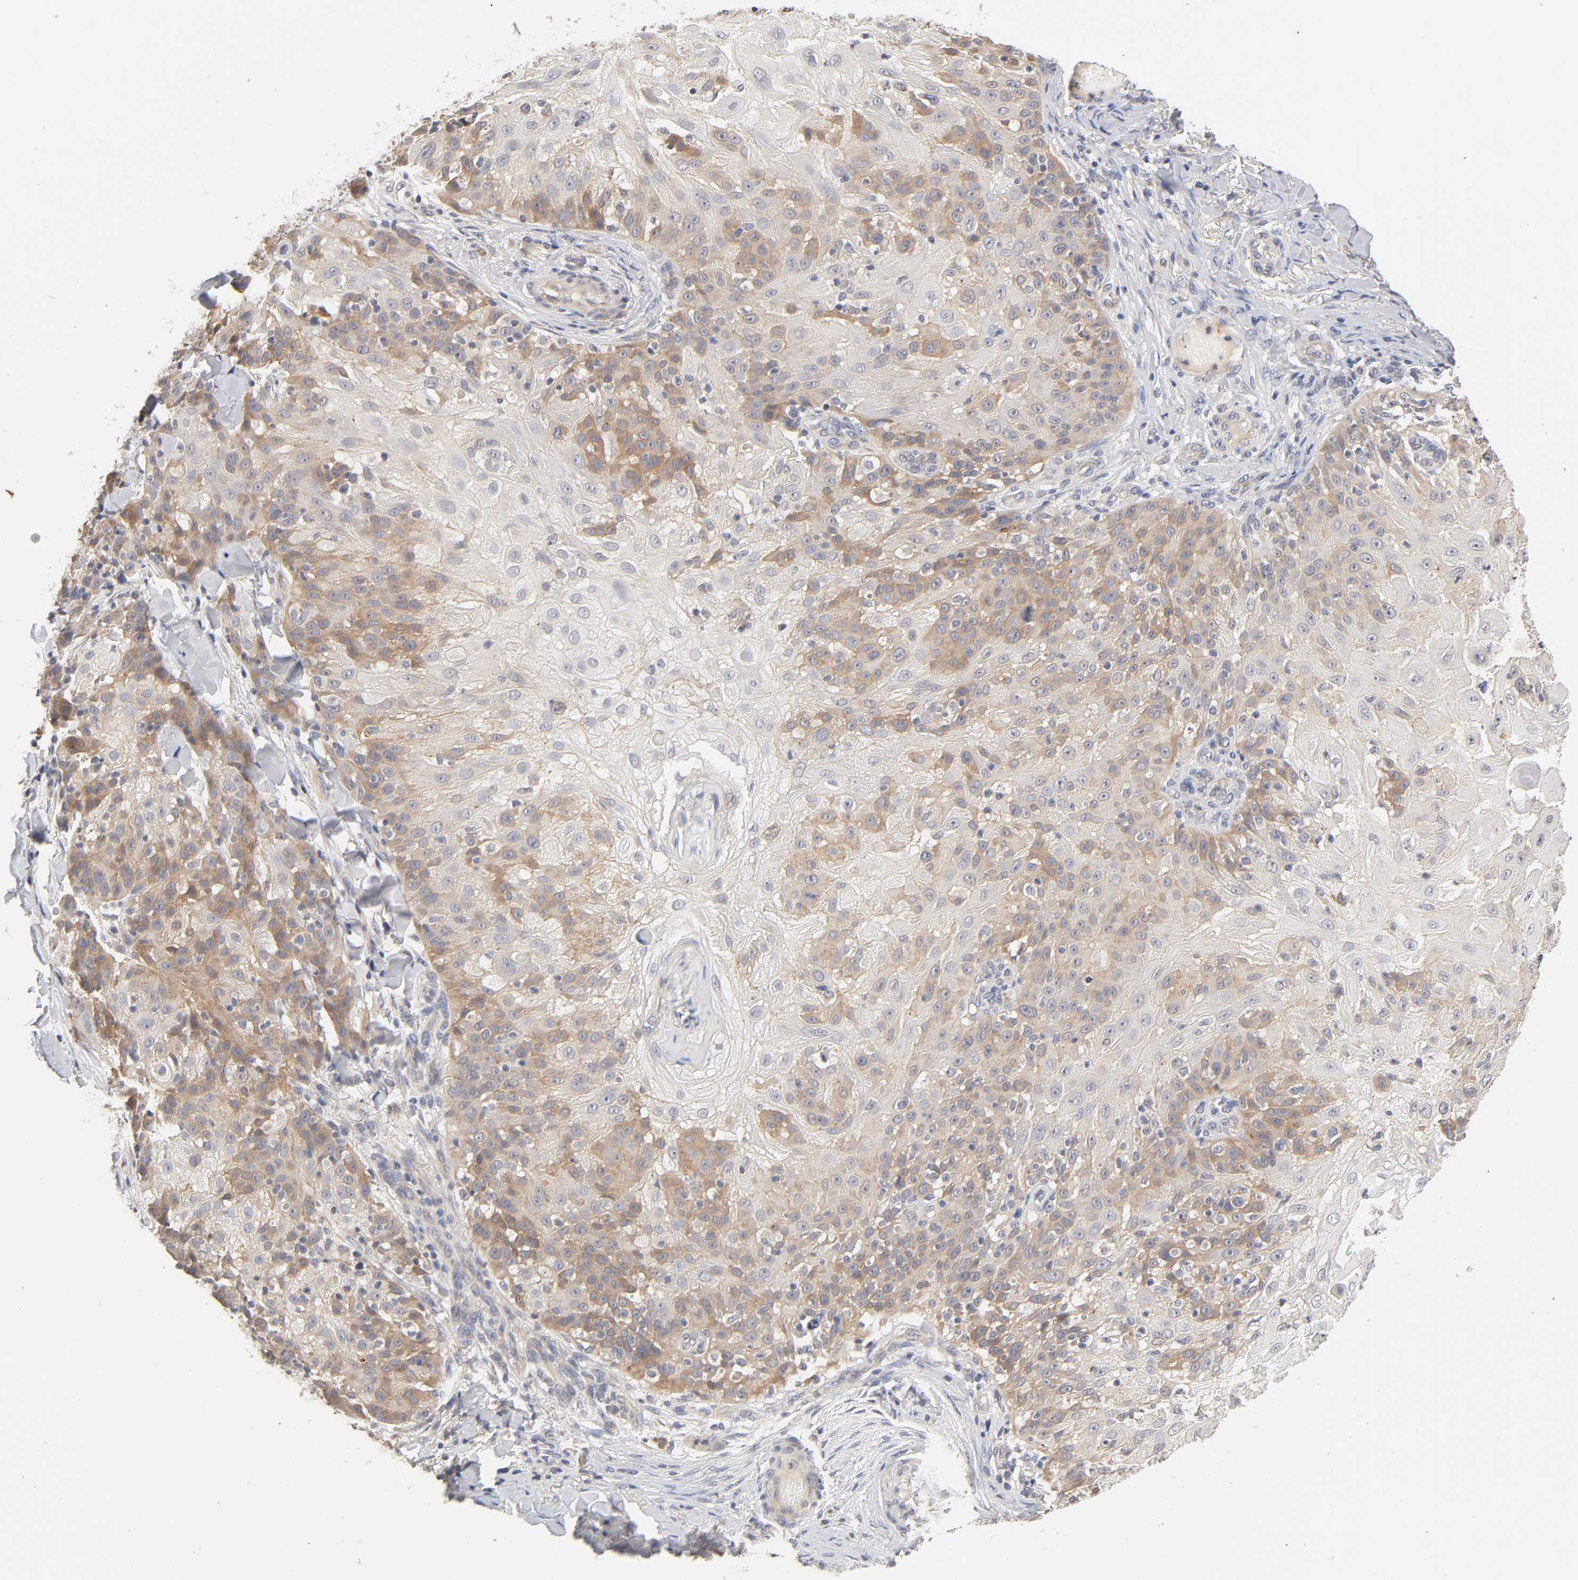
{"staining": {"intensity": "weak", "quantity": ">75%", "location": "cytoplasmic/membranous"}, "tissue": "skin cancer", "cell_type": "Tumor cells", "image_type": "cancer", "snomed": [{"axis": "morphology", "description": "Normal tissue, NOS"}, {"axis": "morphology", "description": "Squamous cell carcinoma, NOS"}, {"axis": "topography", "description": "Skin"}], "caption": "Immunohistochemistry (IHC) micrograph of human squamous cell carcinoma (skin) stained for a protein (brown), which demonstrates low levels of weak cytoplasmic/membranous staining in about >75% of tumor cells.", "gene": "CXADR", "patient": {"sex": "female", "age": 83}}